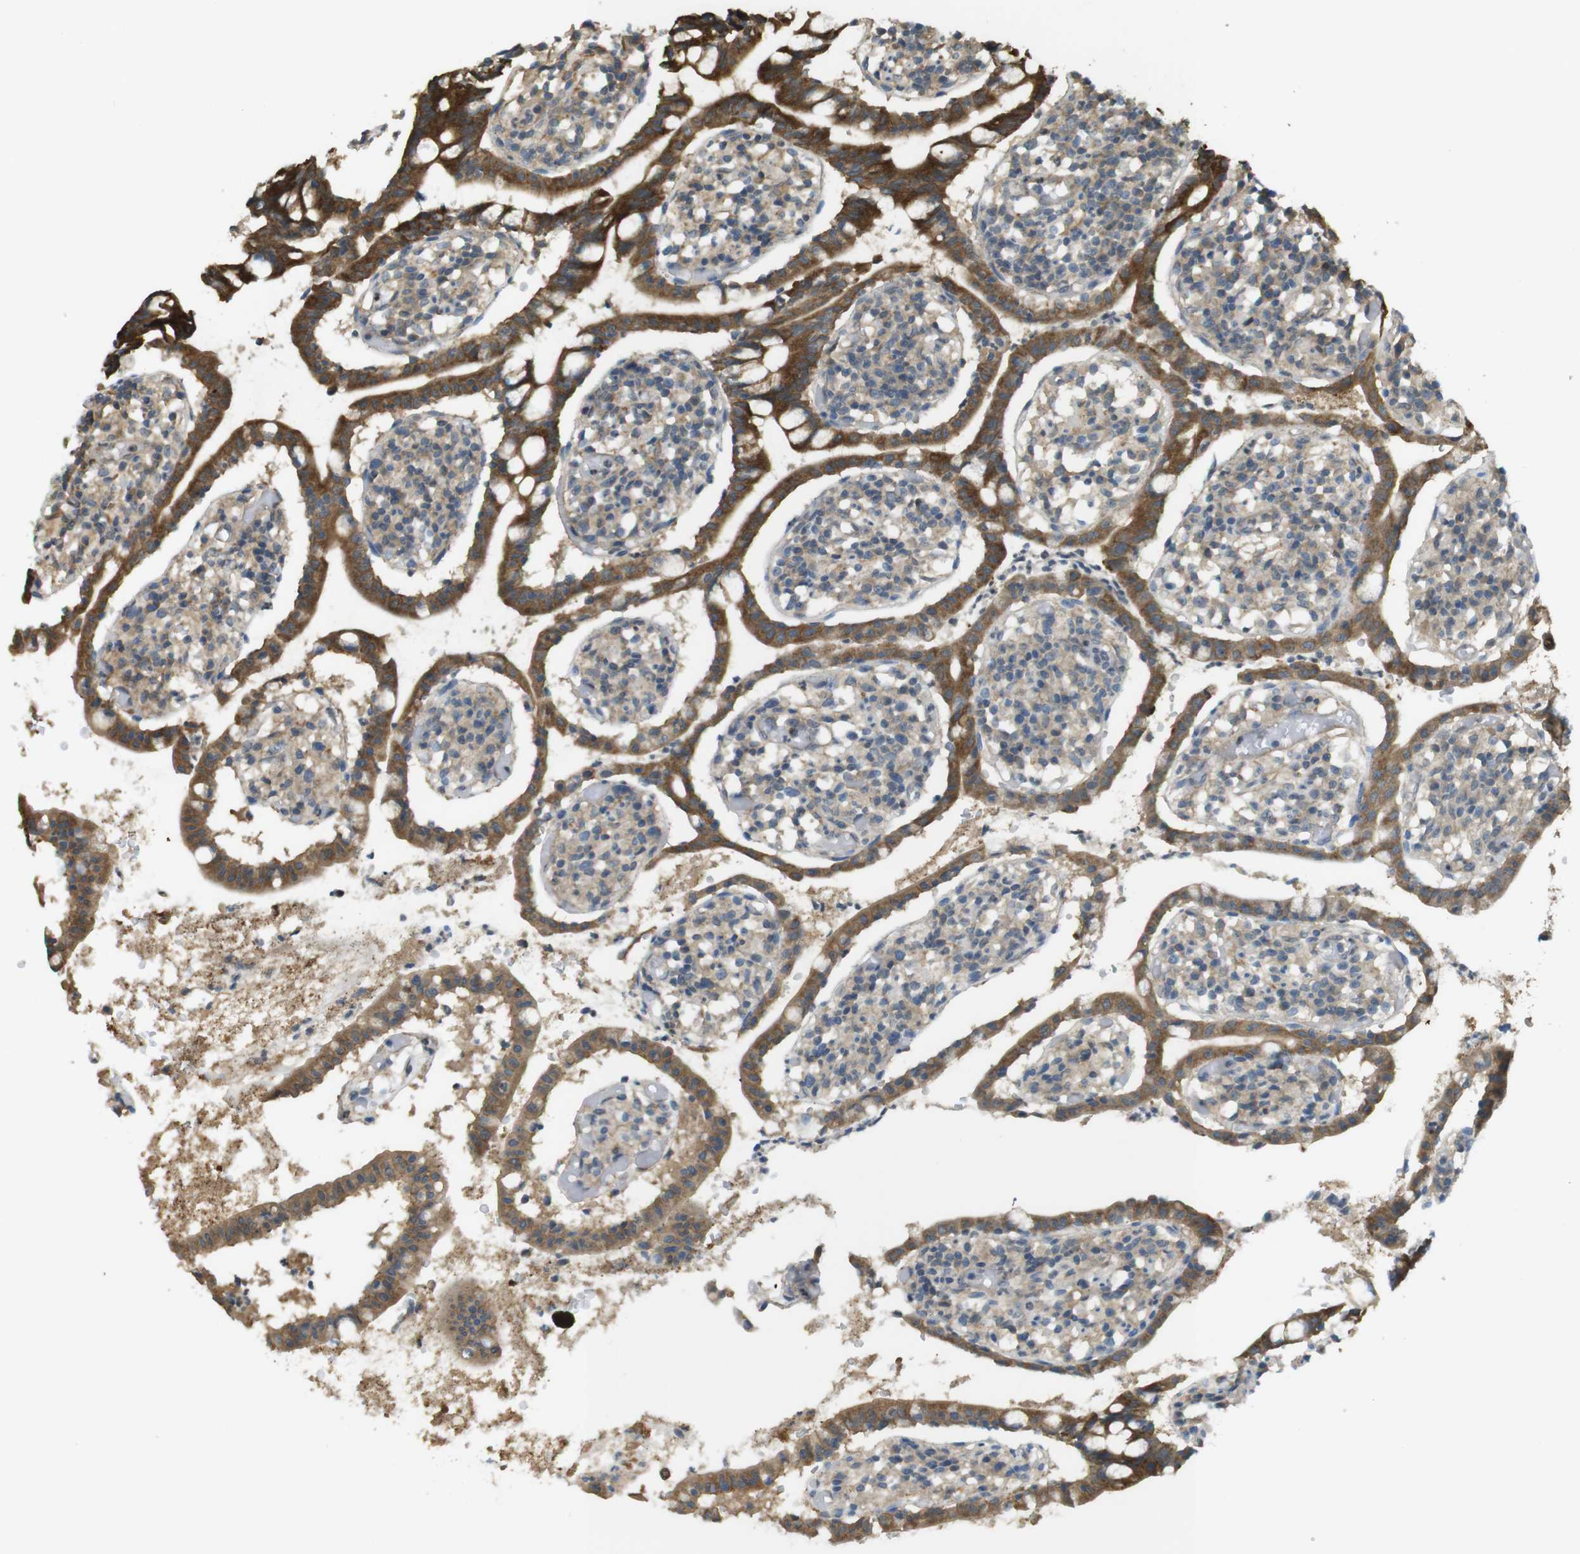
{"staining": {"intensity": "strong", "quantity": ">75%", "location": "cytoplasmic/membranous"}, "tissue": "small intestine", "cell_type": "Glandular cells", "image_type": "normal", "snomed": [{"axis": "morphology", "description": "Normal tissue, NOS"}, {"axis": "morphology", "description": "Cystadenocarcinoma, serous, Metastatic site"}, {"axis": "topography", "description": "Small intestine"}], "caption": "Protein positivity by IHC exhibits strong cytoplasmic/membranous expression in approximately >75% of glandular cells in normal small intestine. (Brightfield microscopy of DAB IHC at high magnification).", "gene": "ZDHHC20", "patient": {"sex": "female", "age": 61}}